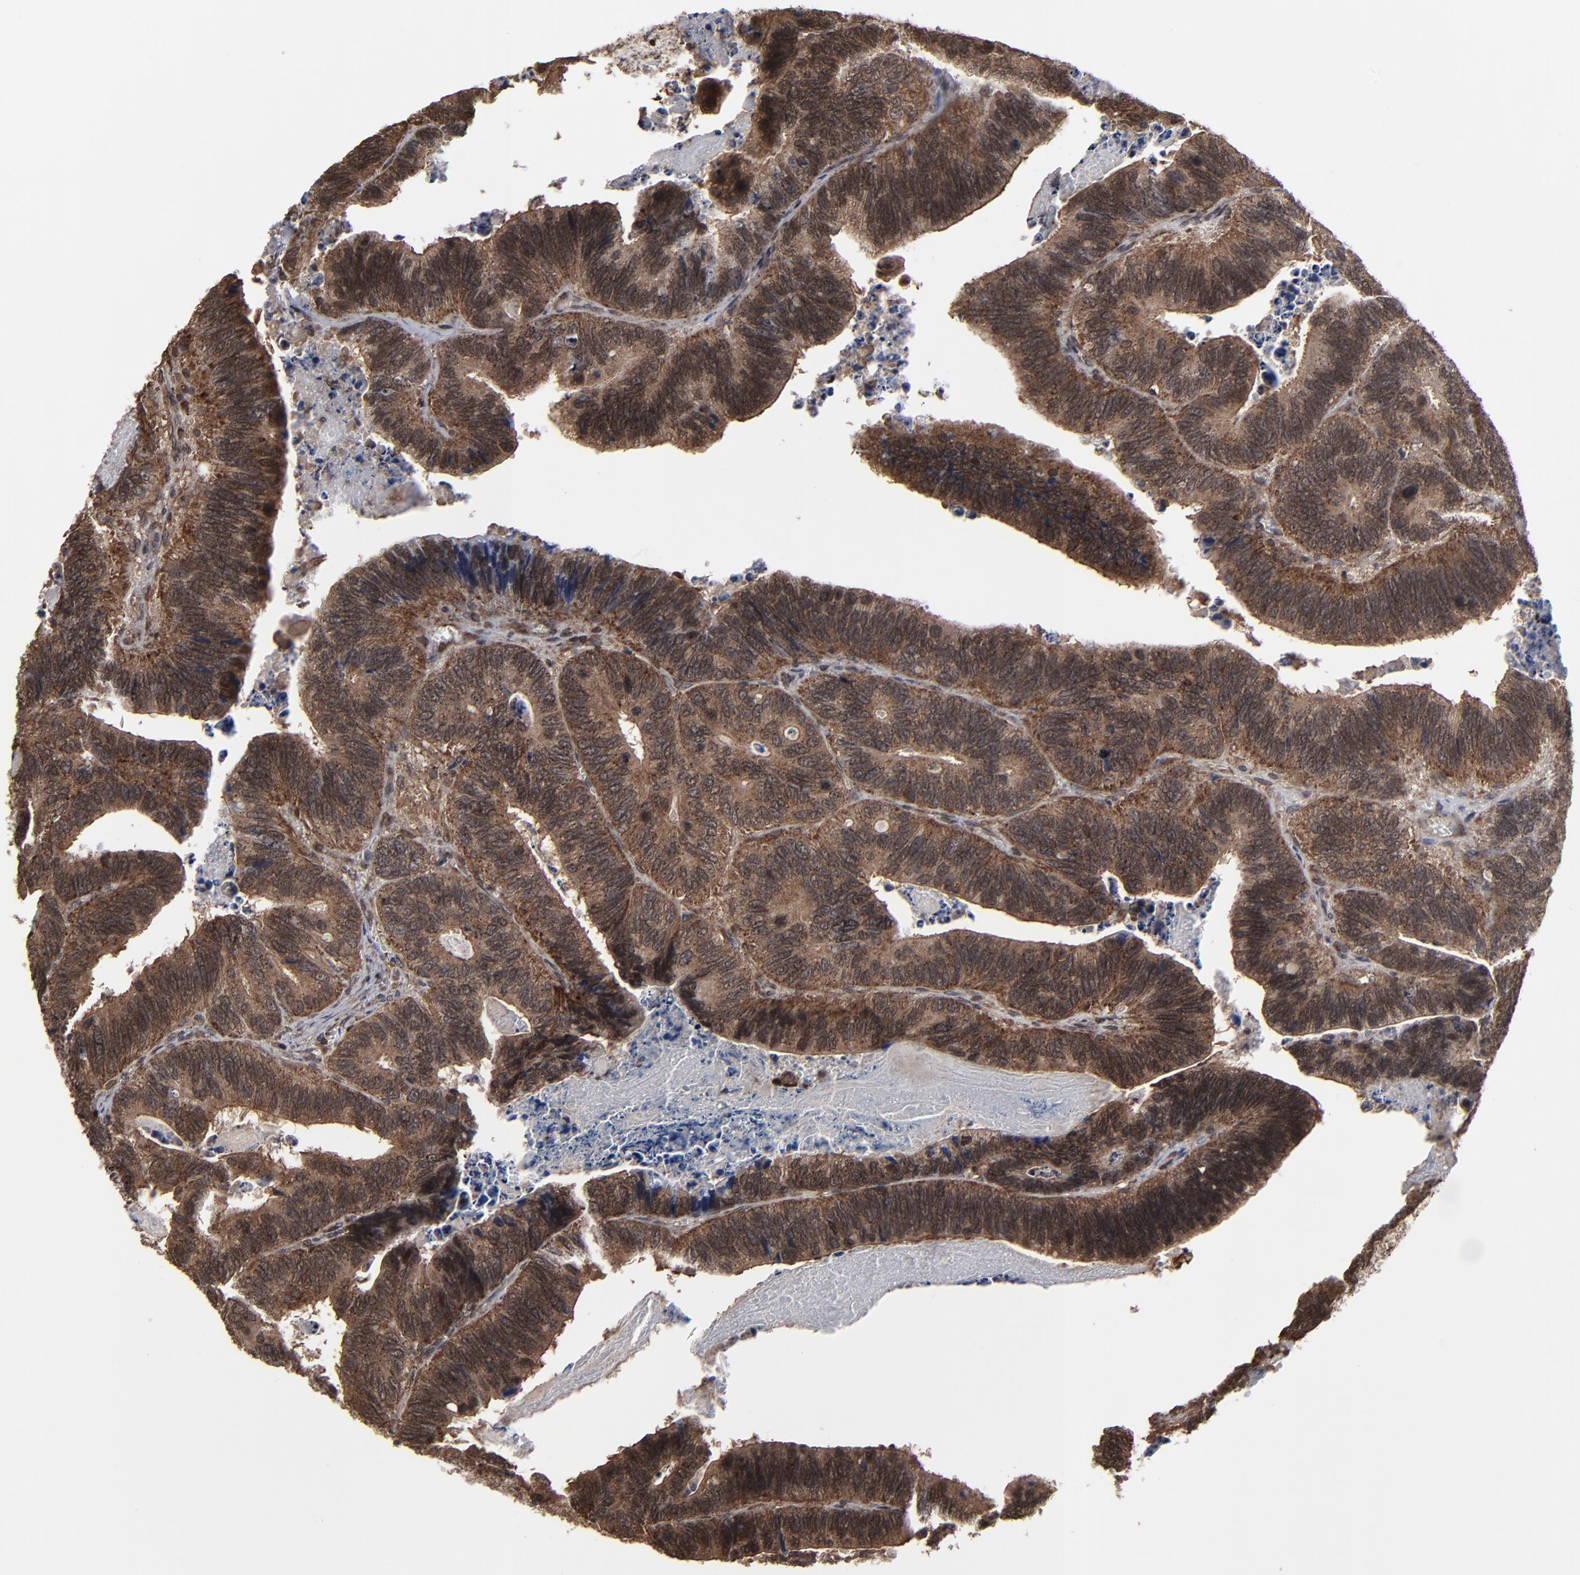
{"staining": {"intensity": "strong", "quantity": ">75%", "location": "cytoplasmic/membranous,nuclear"}, "tissue": "colorectal cancer", "cell_type": "Tumor cells", "image_type": "cancer", "snomed": [{"axis": "morphology", "description": "Adenocarcinoma, NOS"}, {"axis": "topography", "description": "Colon"}], "caption": "This micrograph shows immunohistochemistry staining of human adenocarcinoma (colorectal), with high strong cytoplasmic/membranous and nuclear positivity in approximately >75% of tumor cells.", "gene": "KIAA2026", "patient": {"sex": "male", "age": 72}}